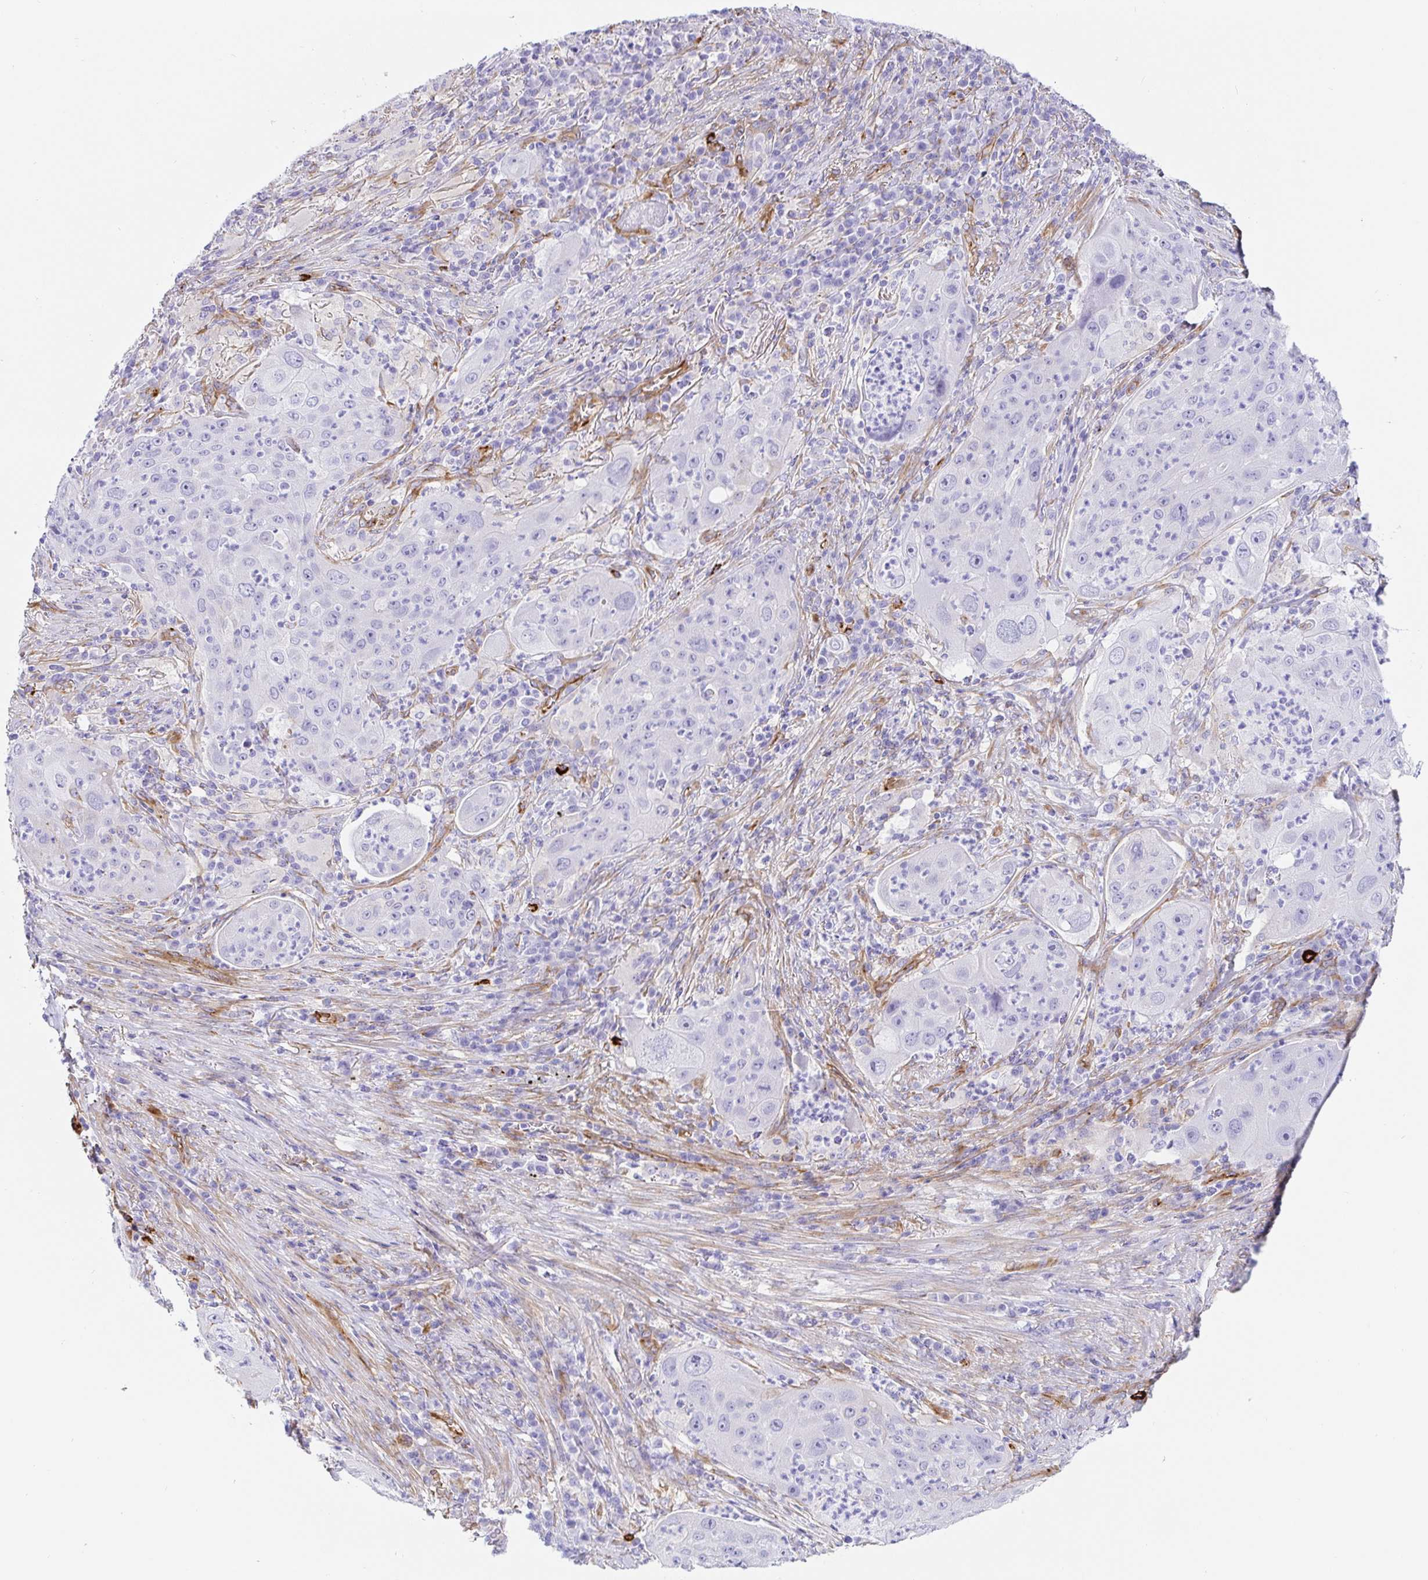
{"staining": {"intensity": "negative", "quantity": "none", "location": "none"}, "tissue": "lung cancer", "cell_type": "Tumor cells", "image_type": "cancer", "snomed": [{"axis": "morphology", "description": "Squamous cell carcinoma, NOS"}, {"axis": "topography", "description": "Lung"}], "caption": "Immunohistochemical staining of lung cancer (squamous cell carcinoma) exhibits no significant staining in tumor cells.", "gene": "DOCK1", "patient": {"sex": "female", "age": 59}}